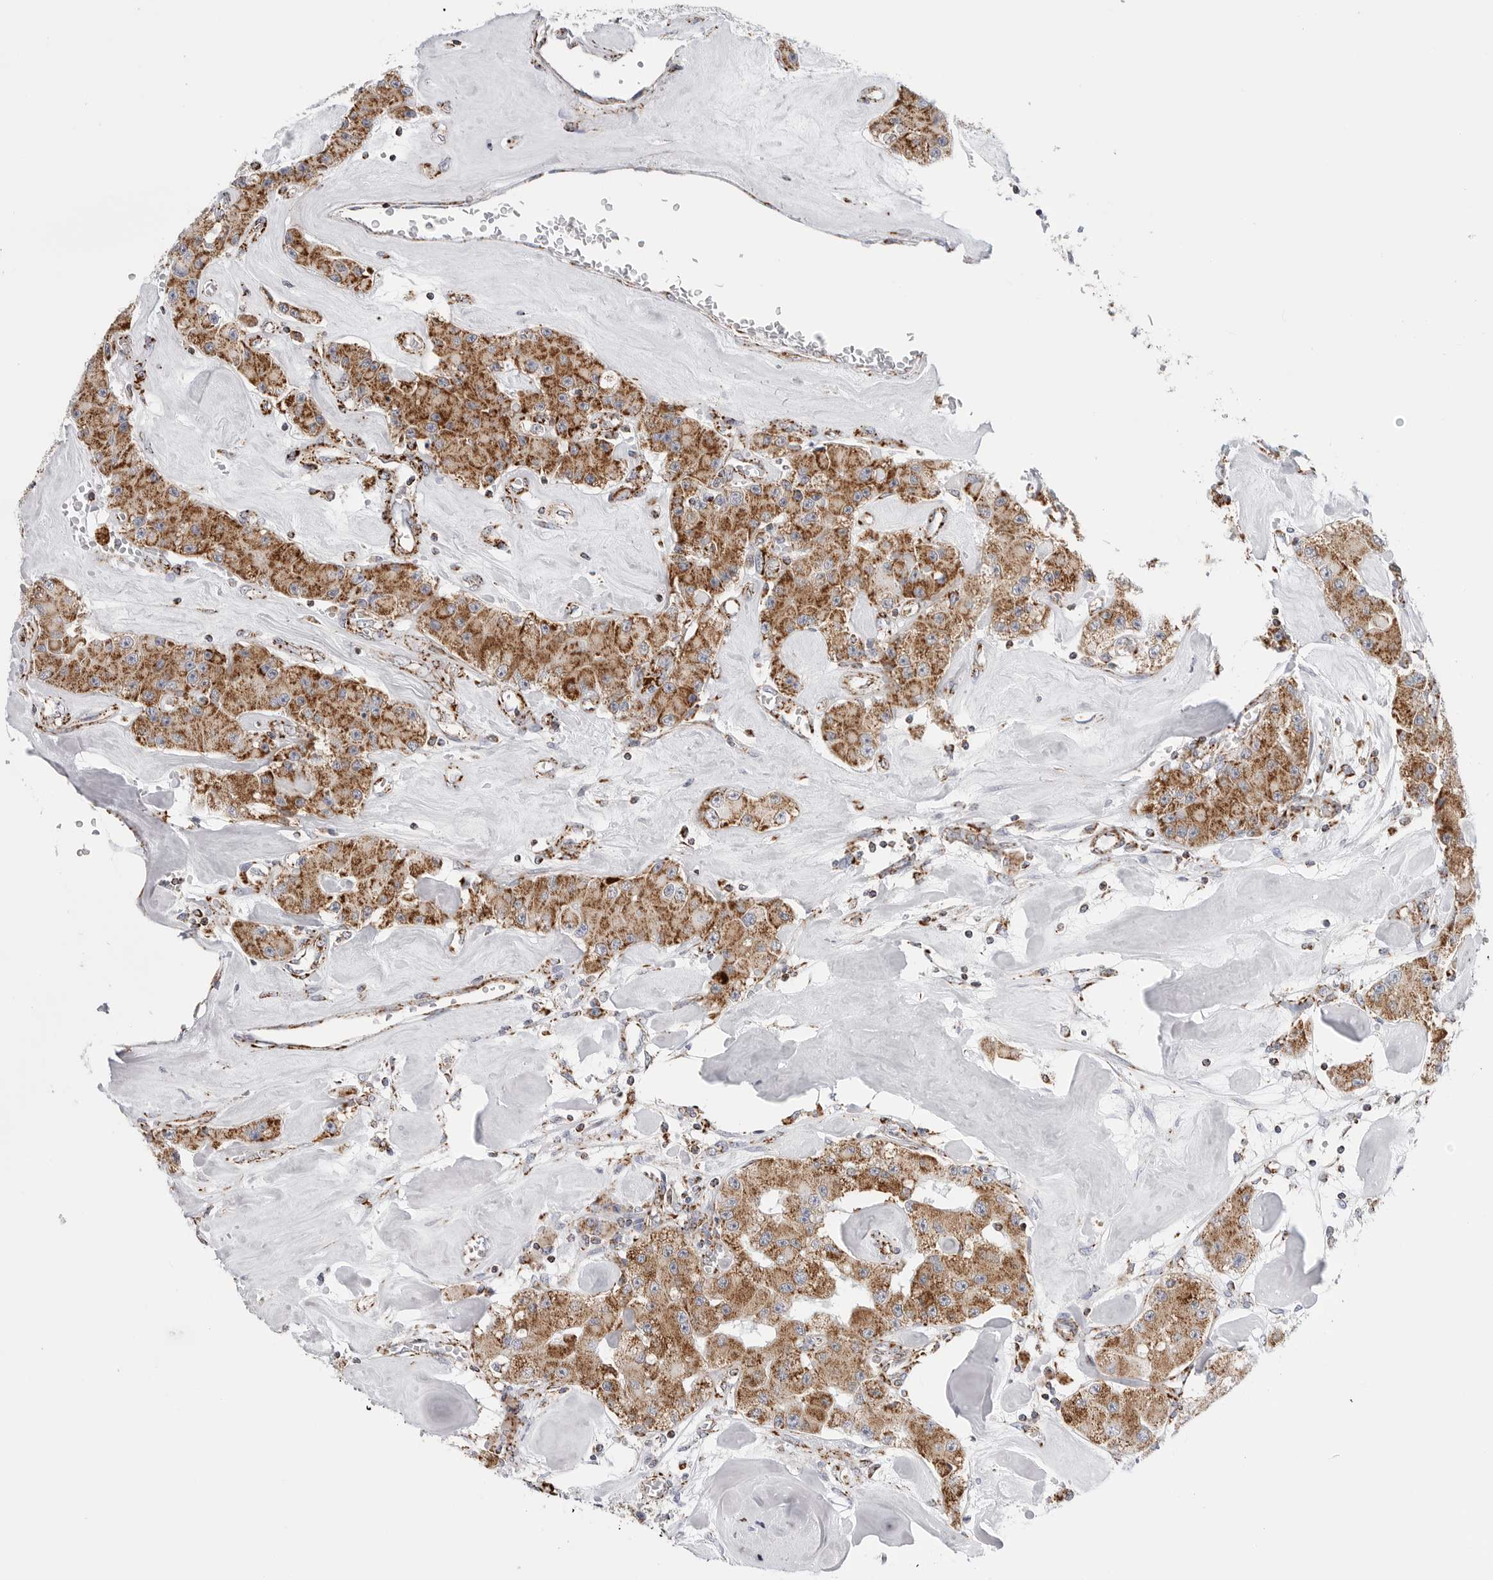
{"staining": {"intensity": "moderate", "quantity": ">75%", "location": "cytoplasmic/membranous"}, "tissue": "carcinoid", "cell_type": "Tumor cells", "image_type": "cancer", "snomed": [{"axis": "morphology", "description": "Carcinoid, malignant, NOS"}, {"axis": "topography", "description": "Pancreas"}], "caption": "Protein analysis of malignant carcinoid tissue exhibits moderate cytoplasmic/membranous expression in about >75% of tumor cells.", "gene": "ATP5IF1", "patient": {"sex": "male", "age": 41}}